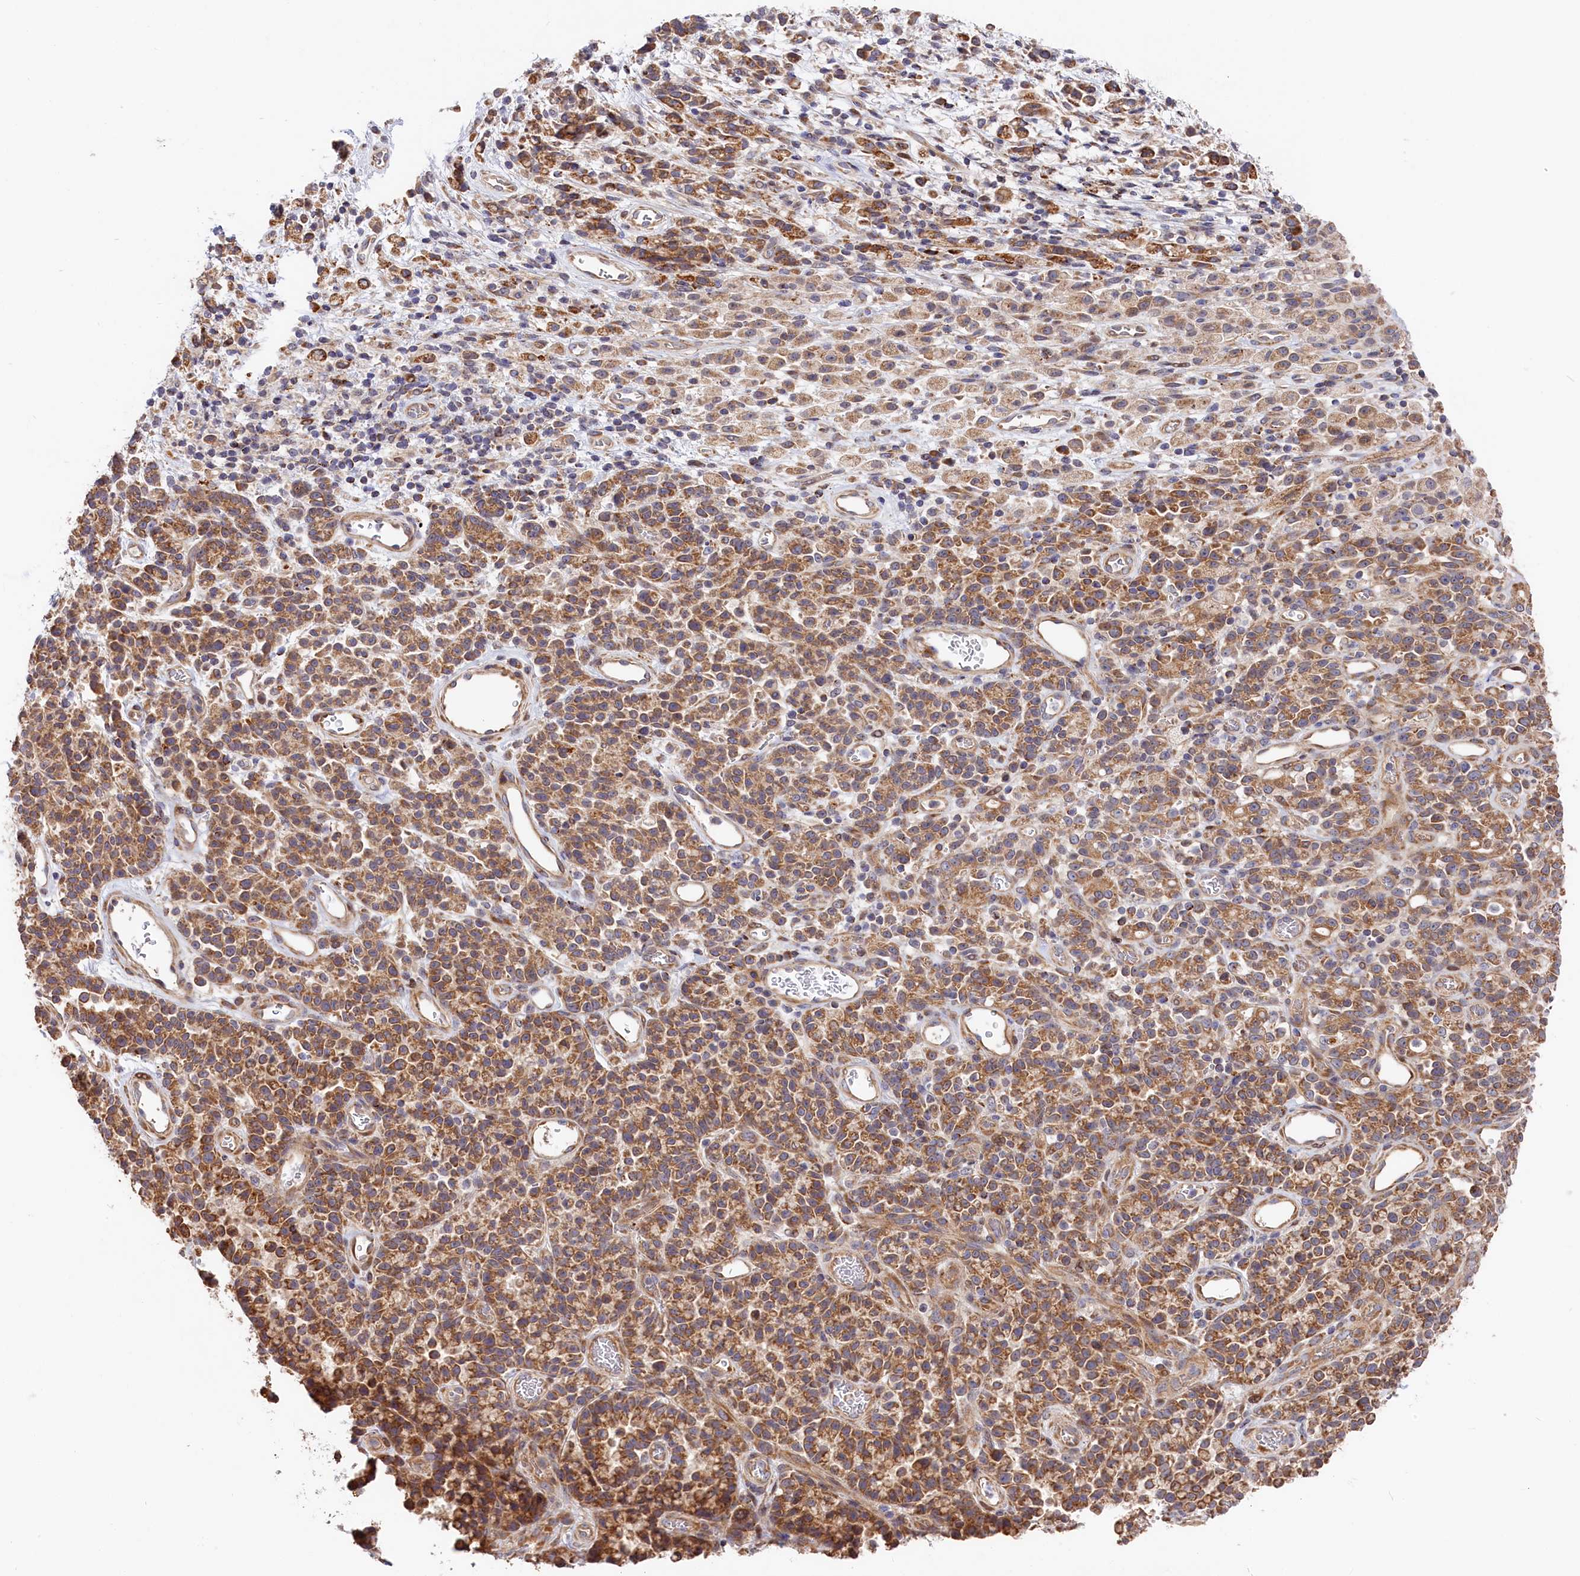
{"staining": {"intensity": "moderate", "quantity": ">75%", "location": "cytoplasmic/membranous"}, "tissue": "stomach cancer", "cell_type": "Tumor cells", "image_type": "cancer", "snomed": [{"axis": "morphology", "description": "Adenocarcinoma, NOS"}, {"axis": "topography", "description": "Stomach"}], "caption": "Stomach adenocarcinoma stained with IHC demonstrates moderate cytoplasmic/membranous positivity in about >75% of tumor cells.", "gene": "CEP44", "patient": {"sex": "female", "age": 60}}